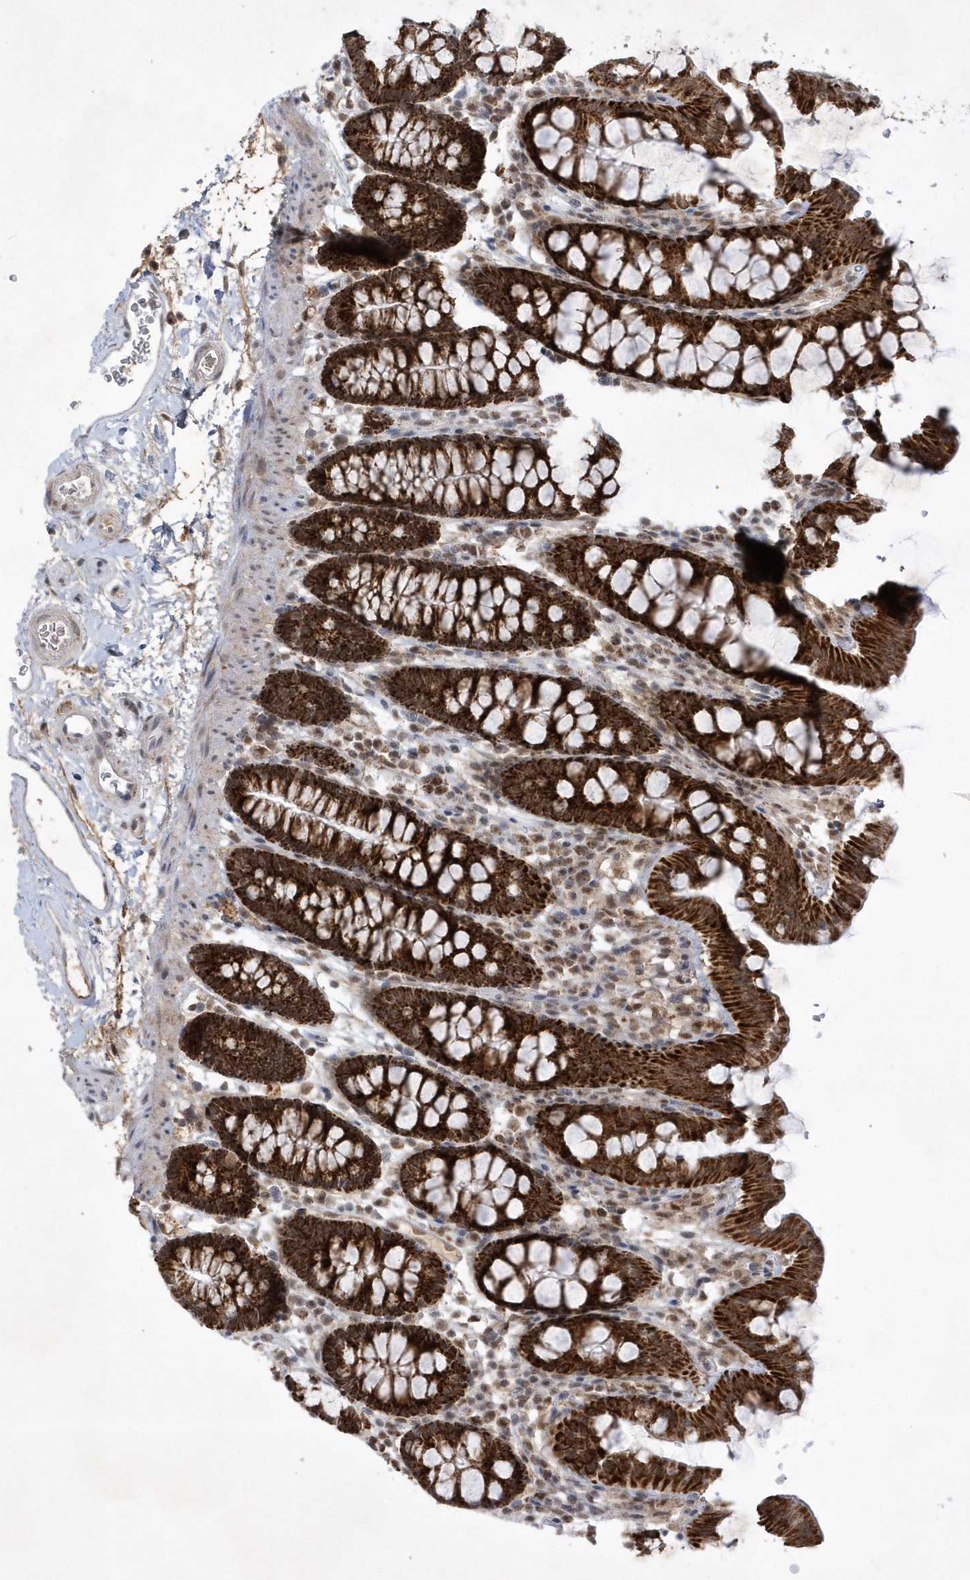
{"staining": {"intensity": "weak", "quantity": ">75%", "location": "cytoplasmic/membranous"}, "tissue": "colon", "cell_type": "Endothelial cells", "image_type": "normal", "snomed": [{"axis": "morphology", "description": "Normal tissue, NOS"}, {"axis": "topography", "description": "Colon"}], "caption": "About >75% of endothelial cells in unremarkable colon show weak cytoplasmic/membranous protein positivity as visualized by brown immunohistochemical staining.", "gene": "CPSF3", "patient": {"sex": "male", "age": 75}}